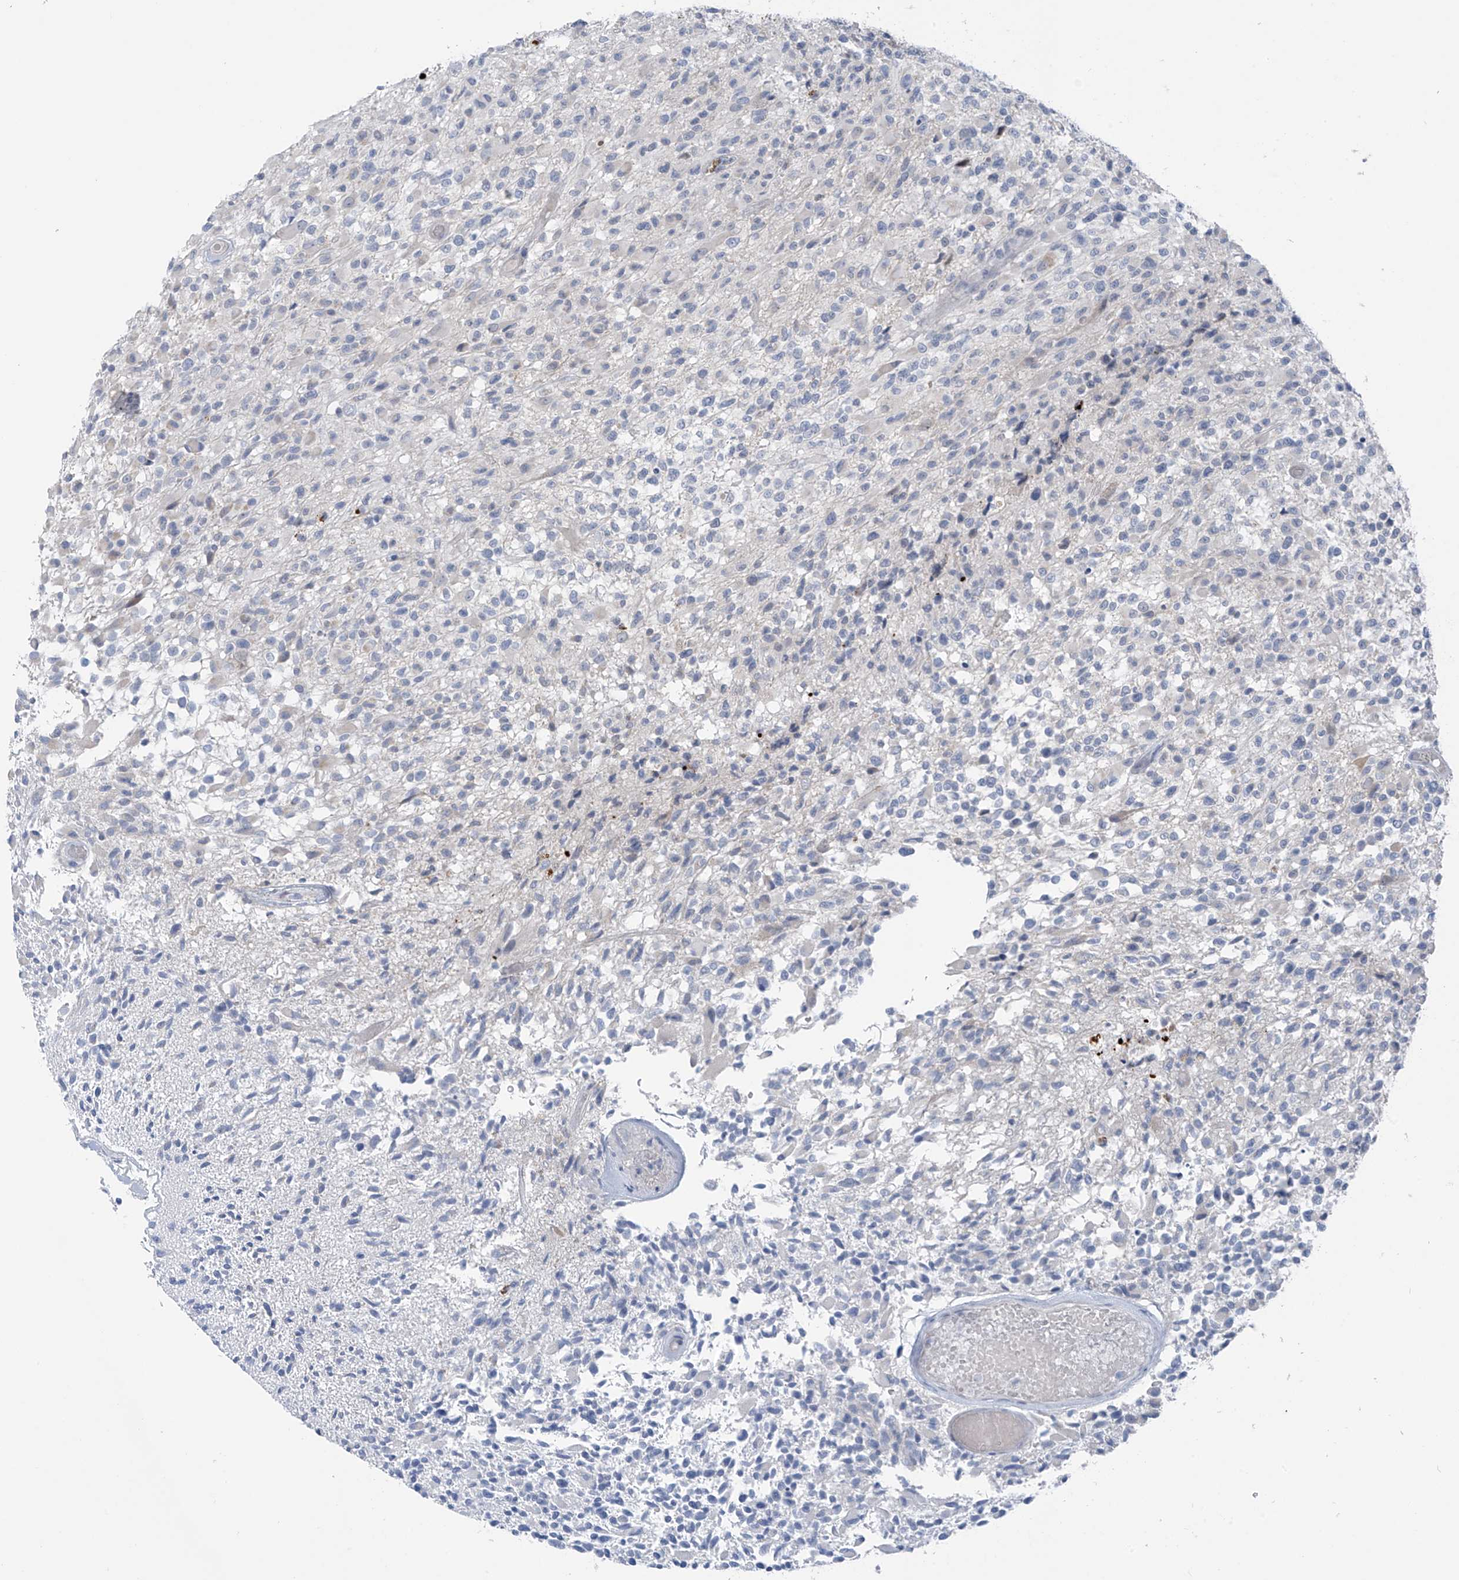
{"staining": {"intensity": "negative", "quantity": "none", "location": "none"}, "tissue": "glioma", "cell_type": "Tumor cells", "image_type": "cancer", "snomed": [{"axis": "morphology", "description": "Glioma, malignant, High grade"}, {"axis": "morphology", "description": "Glioblastoma, NOS"}, {"axis": "topography", "description": "Brain"}], "caption": "Malignant glioma (high-grade) was stained to show a protein in brown. There is no significant expression in tumor cells.", "gene": "ZNF793", "patient": {"sex": "male", "age": 60}}